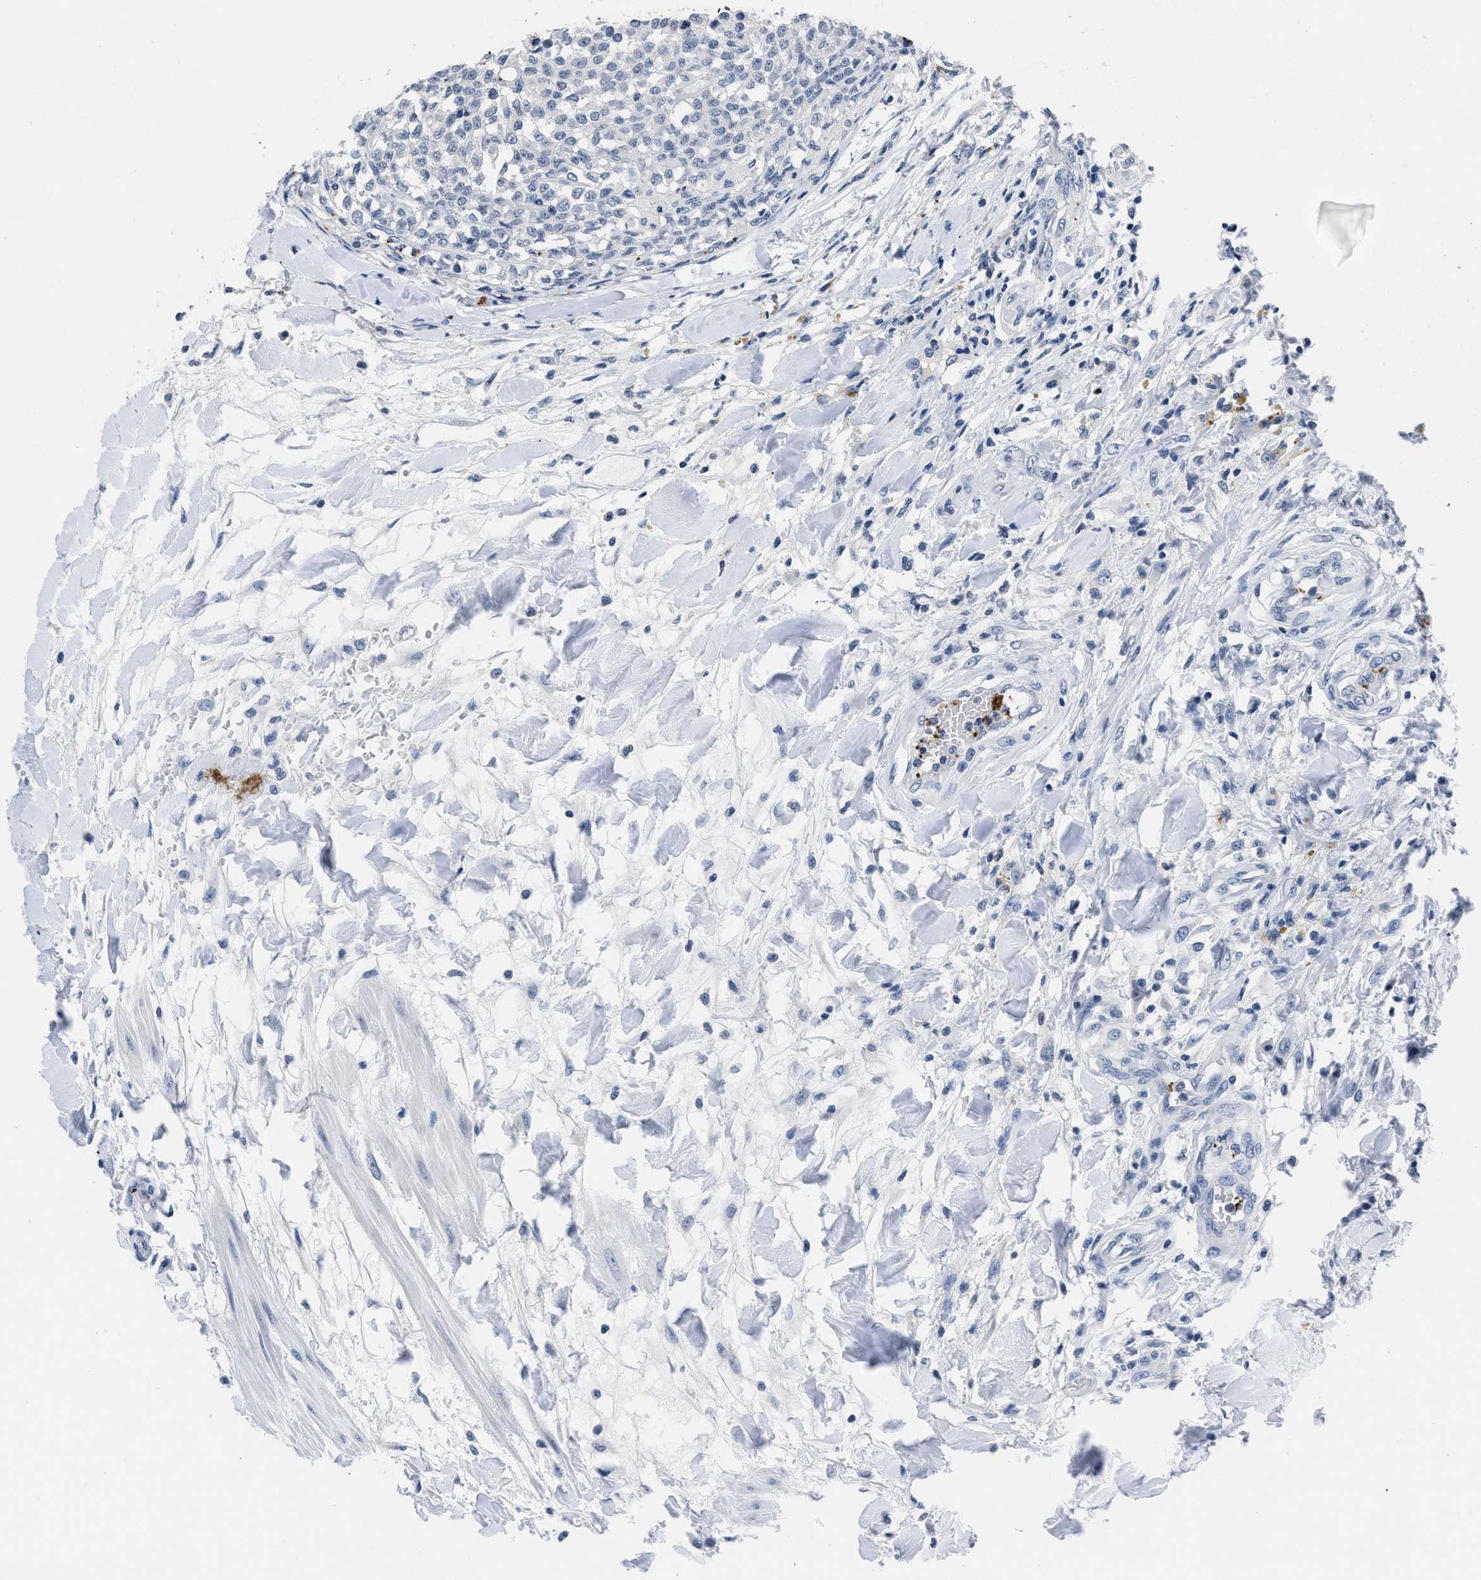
{"staining": {"intensity": "negative", "quantity": "none", "location": "none"}, "tissue": "testis cancer", "cell_type": "Tumor cells", "image_type": "cancer", "snomed": [{"axis": "morphology", "description": "Seminoma, NOS"}, {"axis": "topography", "description": "Testis"}], "caption": "Tumor cells show no significant protein staining in testis seminoma. (Stains: DAB immunohistochemistry (IHC) with hematoxylin counter stain, Microscopy: brightfield microscopy at high magnification).", "gene": "ITGA2B", "patient": {"sex": "male", "age": 59}}